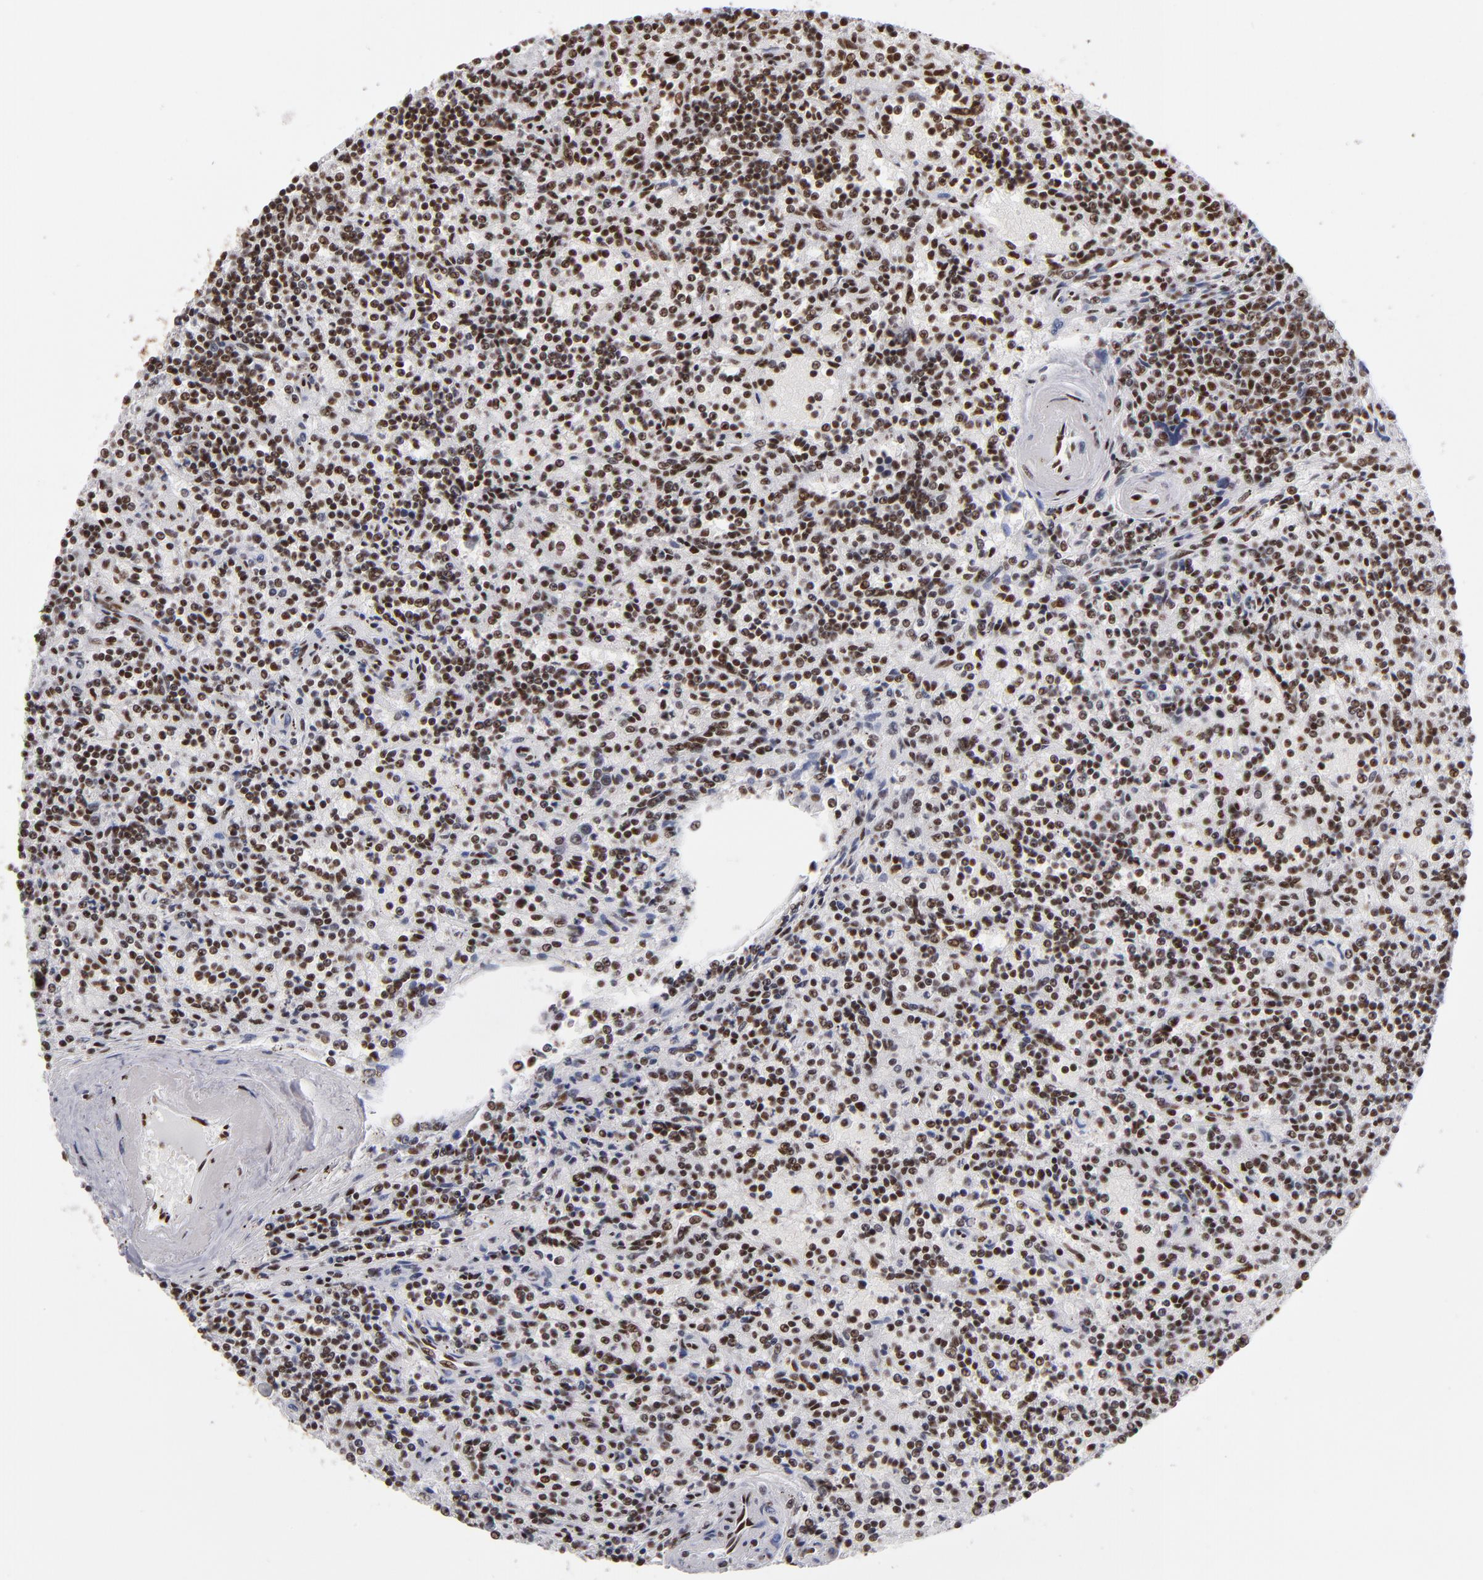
{"staining": {"intensity": "strong", "quantity": ">75%", "location": "nuclear"}, "tissue": "lymphoma", "cell_type": "Tumor cells", "image_type": "cancer", "snomed": [{"axis": "morphology", "description": "Malignant lymphoma, non-Hodgkin's type, Low grade"}, {"axis": "topography", "description": "Spleen"}], "caption": "Tumor cells show high levels of strong nuclear positivity in about >75% of cells in human lymphoma. Using DAB (brown) and hematoxylin (blue) stains, captured at high magnification using brightfield microscopy.", "gene": "MRE11", "patient": {"sex": "male", "age": 73}}